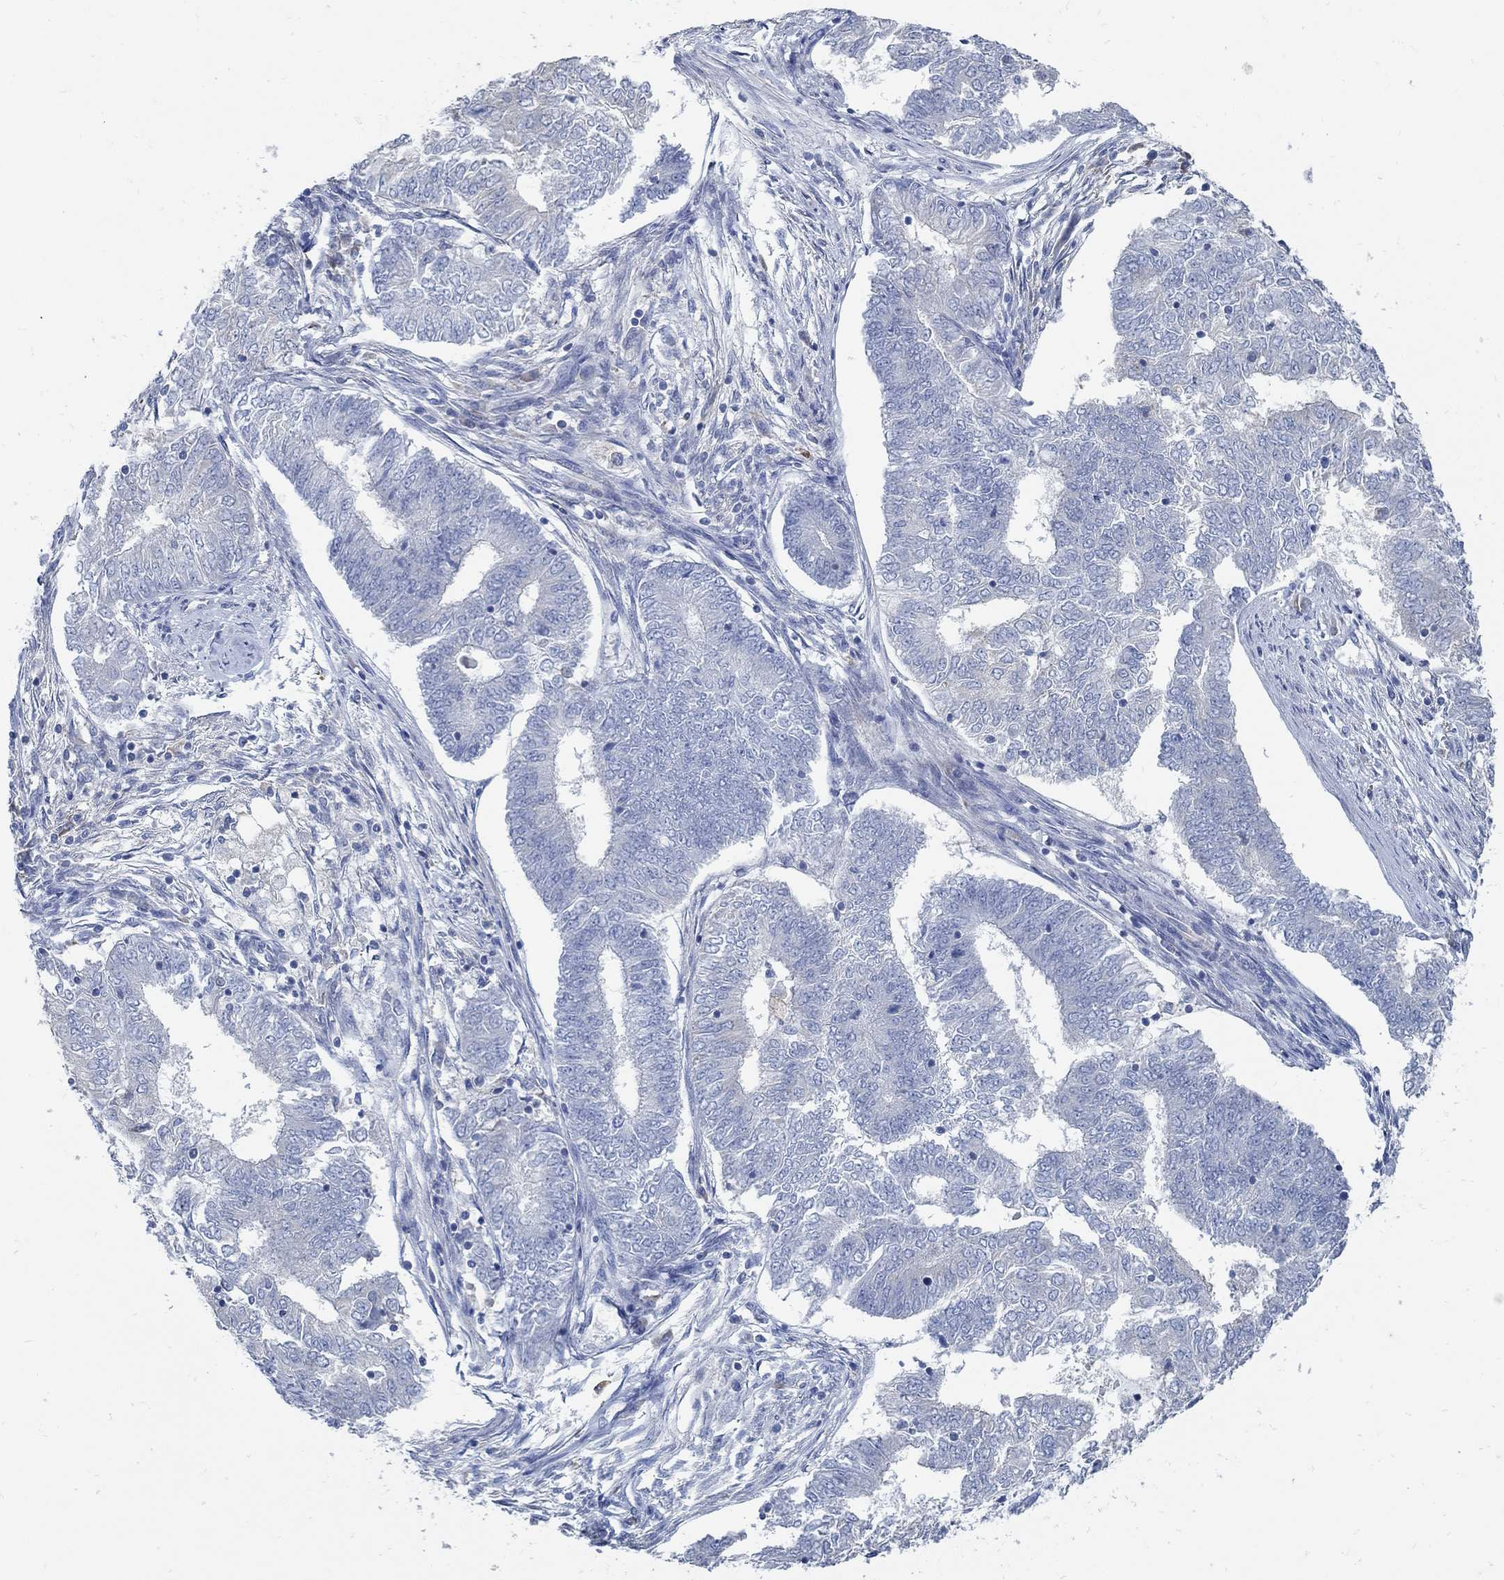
{"staining": {"intensity": "negative", "quantity": "none", "location": "none"}, "tissue": "endometrial cancer", "cell_type": "Tumor cells", "image_type": "cancer", "snomed": [{"axis": "morphology", "description": "Adenocarcinoma, NOS"}, {"axis": "topography", "description": "Endometrium"}], "caption": "Immunohistochemistry (IHC) of endometrial adenocarcinoma displays no expression in tumor cells.", "gene": "PCDH11X", "patient": {"sex": "female", "age": 62}}